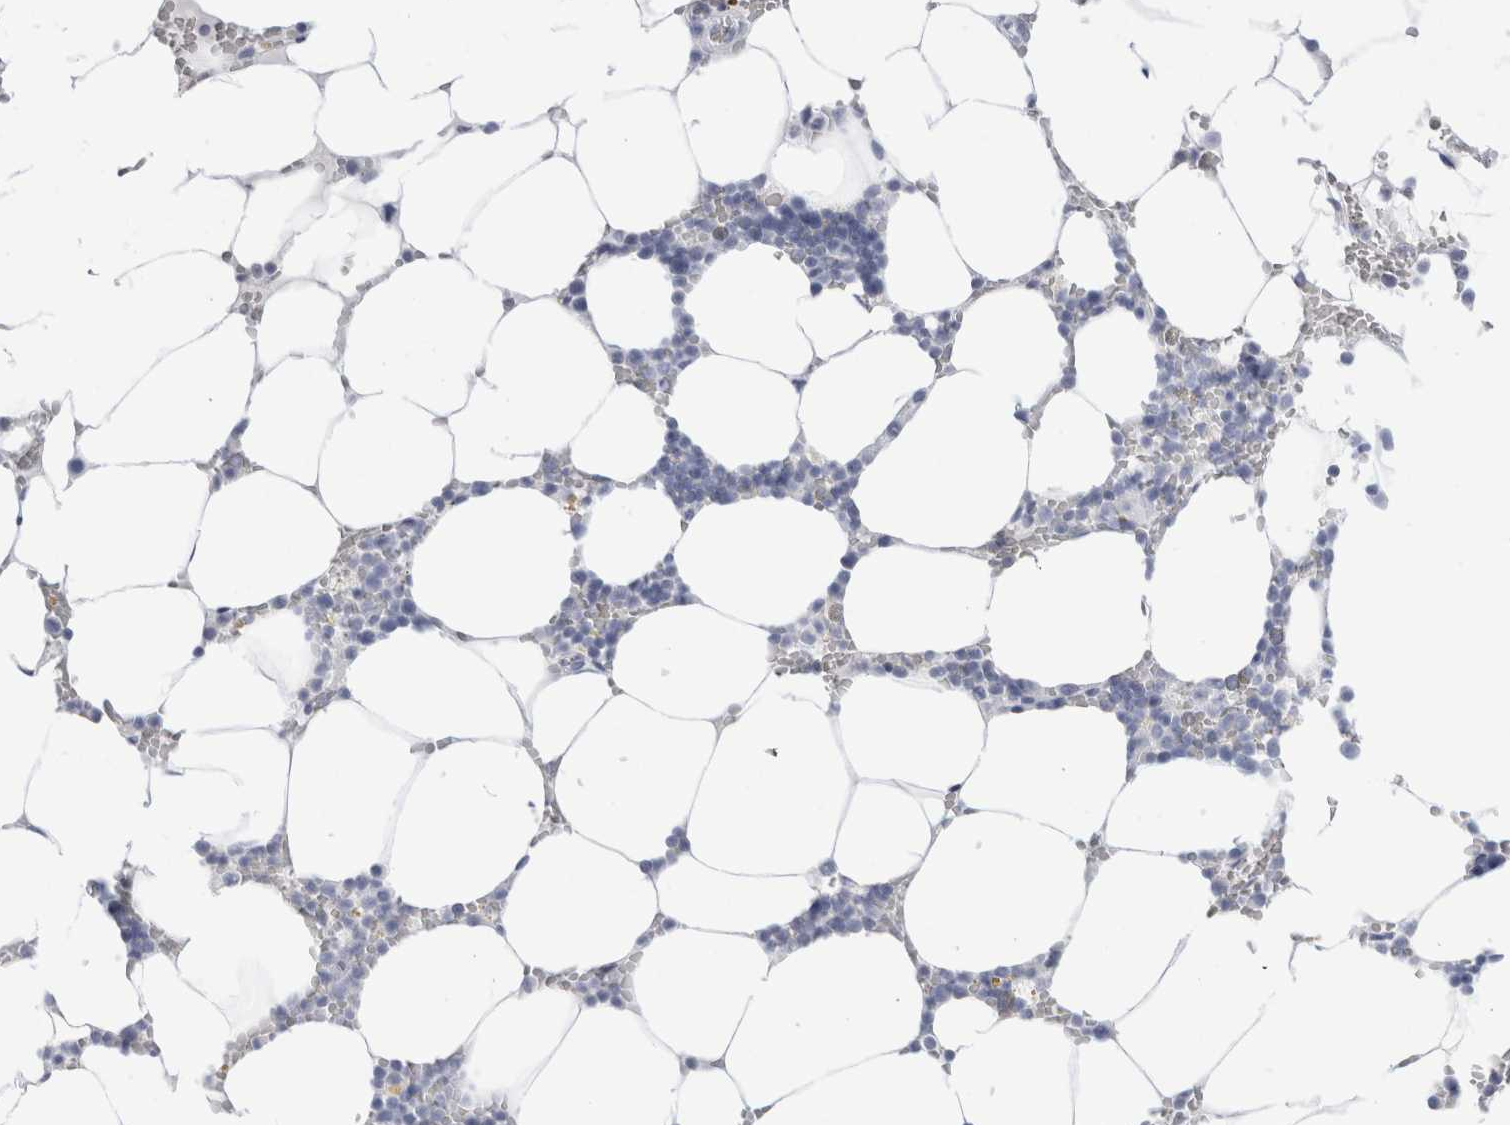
{"staining": {"intensity": "negative", "quantity": "none", "location": "none"}, "tissue": "bone marrow", "cell_type": "Hematopoietic cells", "image_type": "normal", "snomed": [{"axis": "morphology", "description": "Normal tissue, NOS"}, {"axis": "topography", "description": "Bone marrow"}], "caption": "This histopathology image is of unremarkable bone marrow stained with immunohistochemistry to label a protein in brown with the nuclei are counter-stained blue. There is no expression in hematopoietic cells.", "gene": "ECHDC2", "patient": {"sex": "male", "age": 70}}